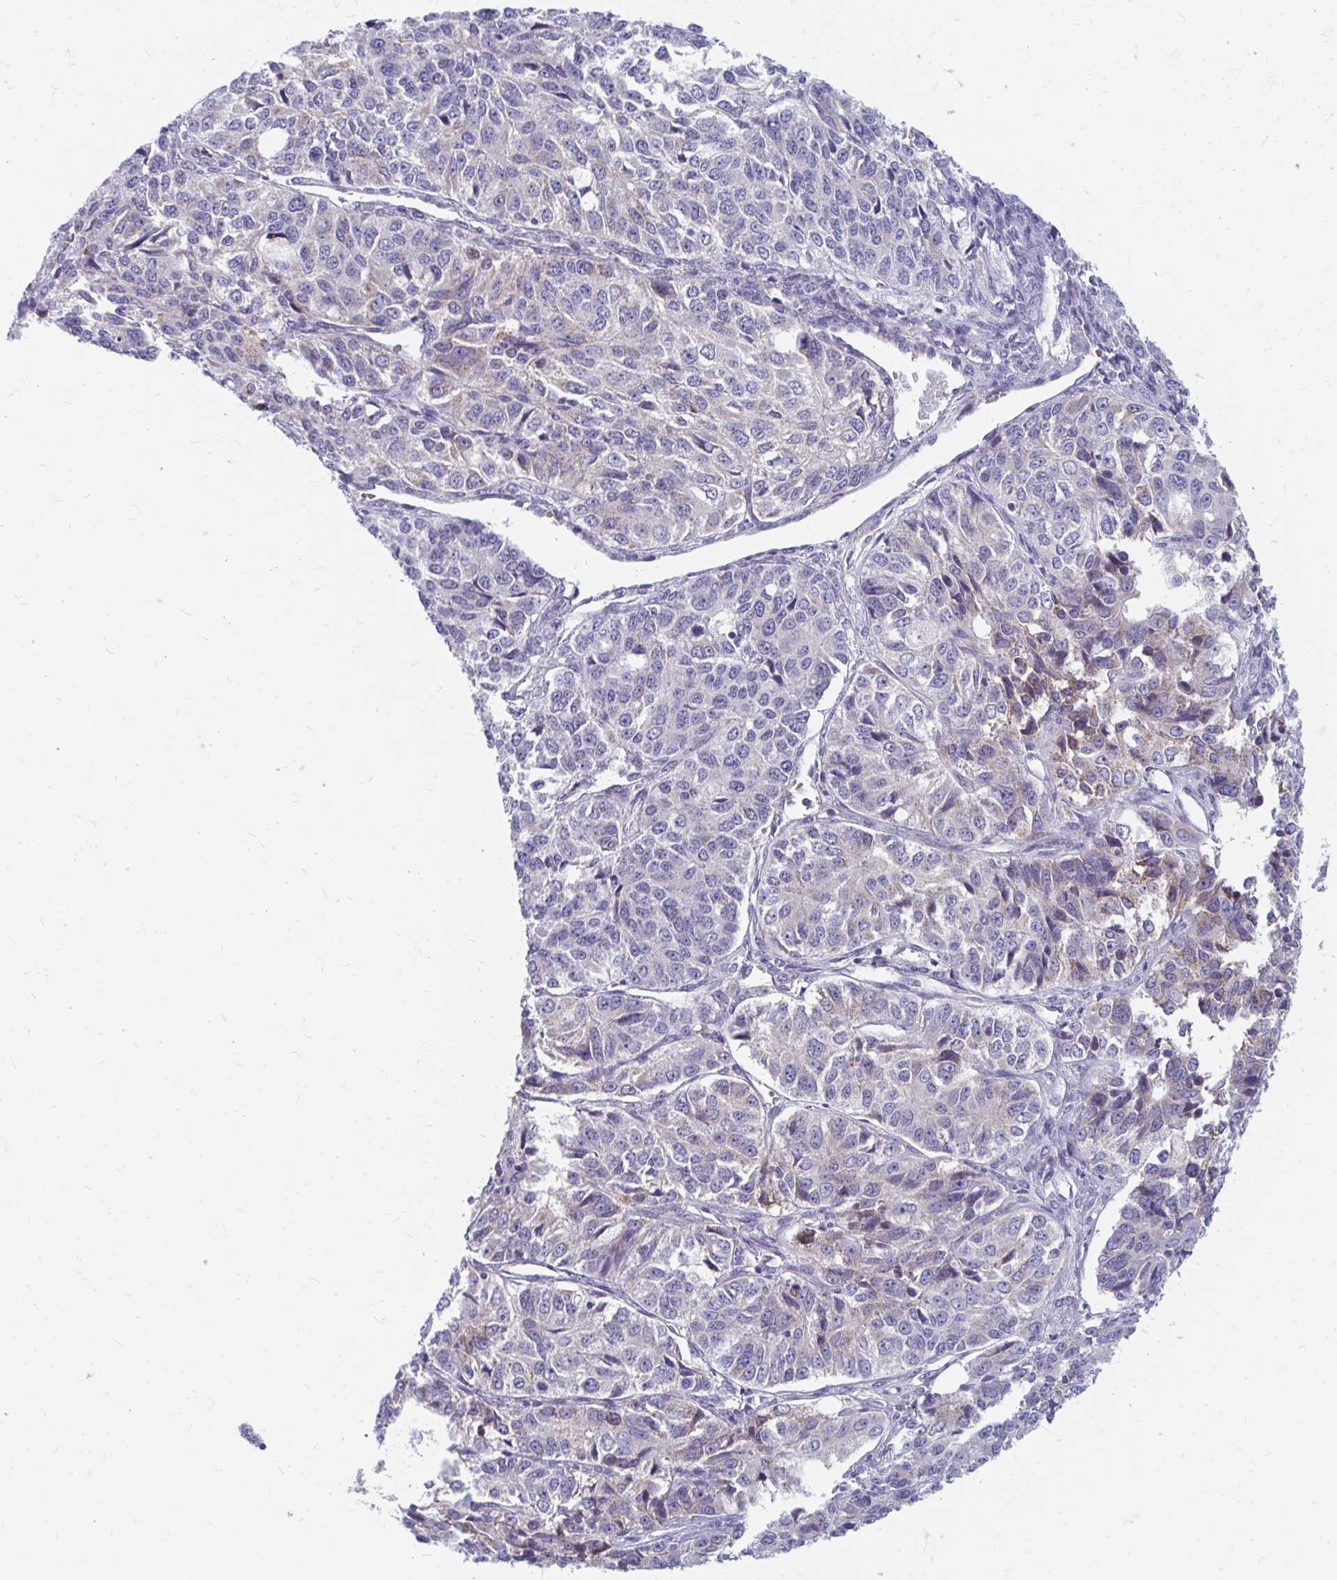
{"staining": {"intensity": "weak", "quantity": "25%-75%", "location": "cytoplasmic/membranous"}, "tissue": "ovarian cancer", "cell_type": "Tumor cells", "image_type": "cancer", "snomed": [{"axis": "morphology", "description": "Carcinoma, endometroid"}, {"axis": "topography", "description": "Ovary"}], "caption": "Immunohistochemical staining of human ovarian cancer (endometroid carcinoma) demonstrates low levels of weak cytoplasmic/membranous expression in about 25%-75% of tumor cells.", "gene": "PABIR3", "patient": {"sex": "female", "age": 51}}